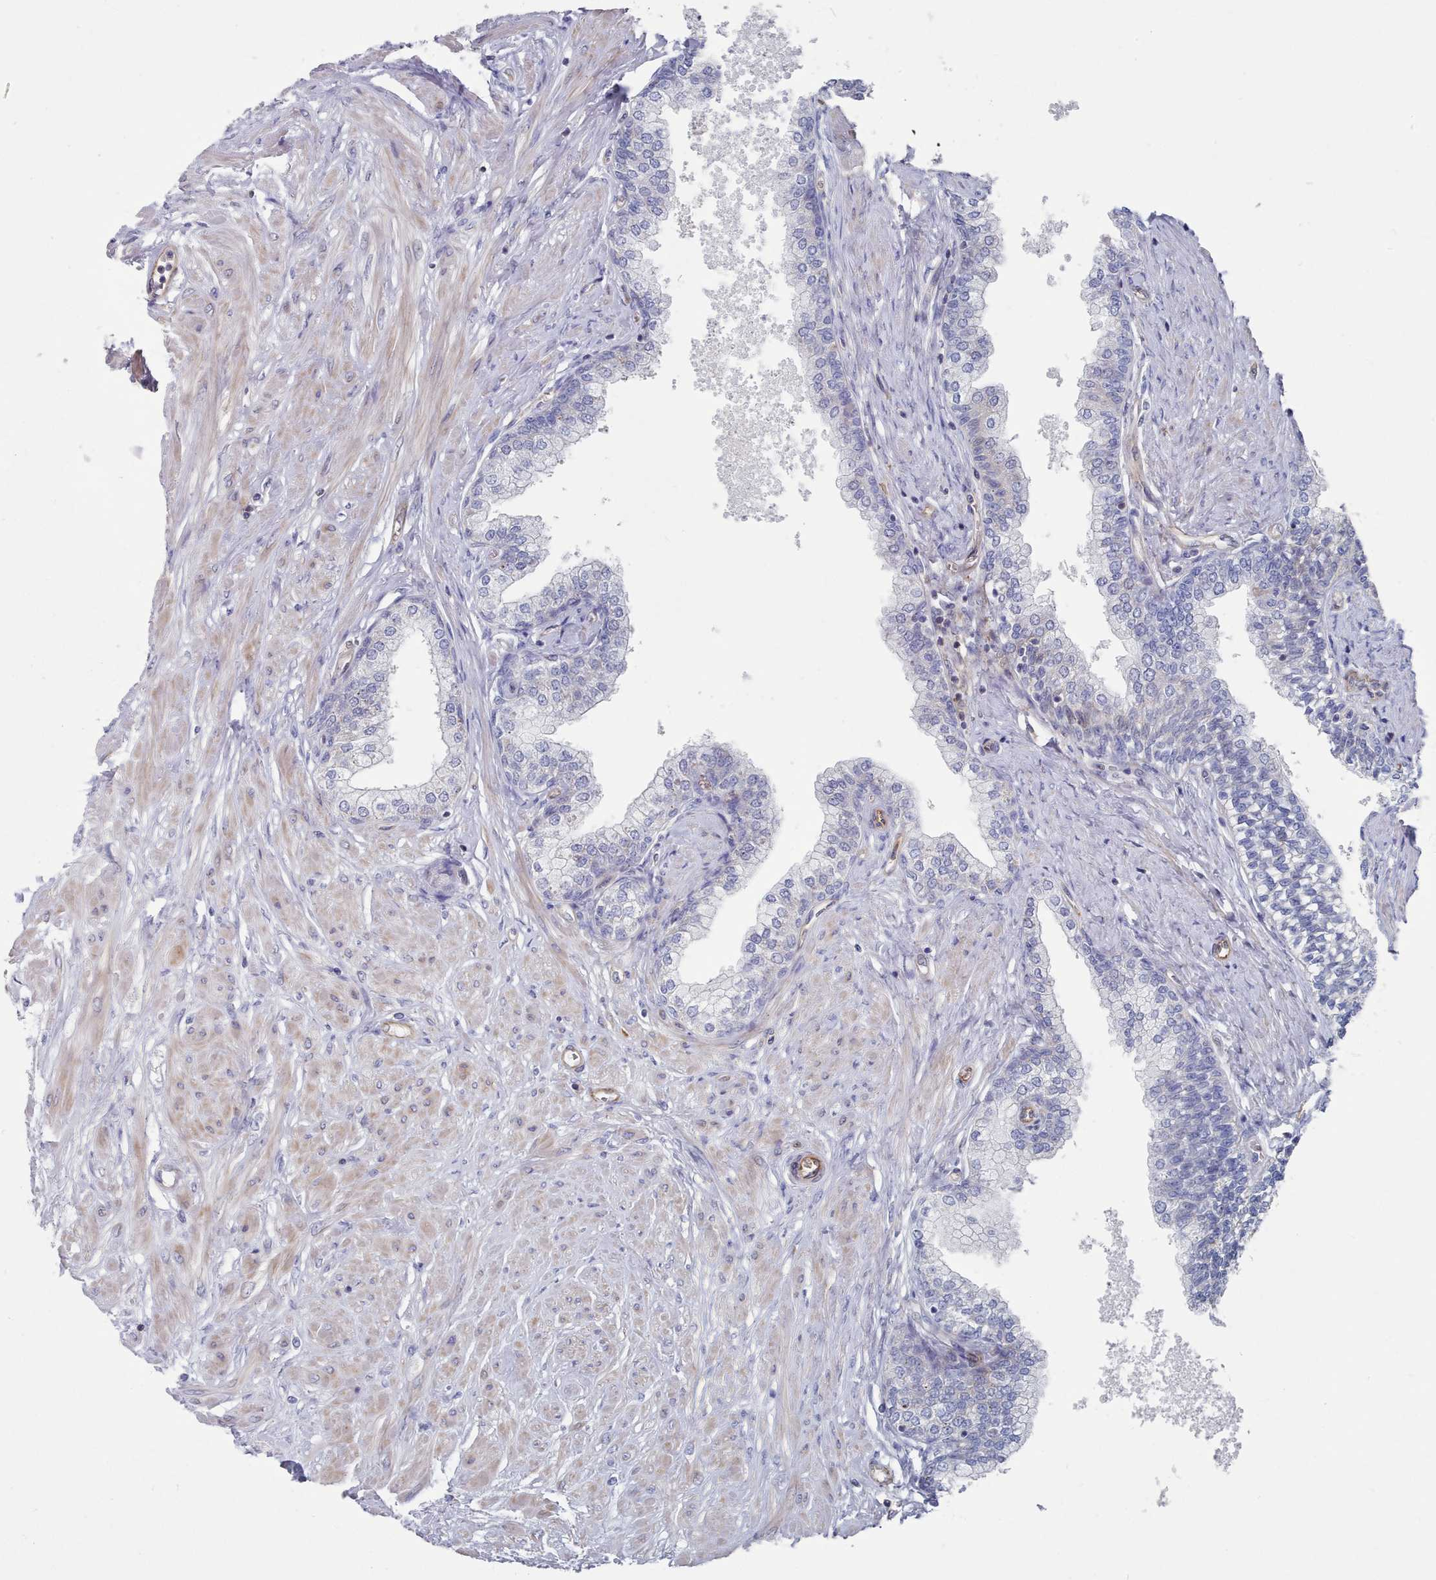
{"staining": {"intensity": "negative", "quantity": "none", "location": "none"}, "tissue": "prostate", "cell_type": "Glandular cells", "image_type": "normal", "snomed": [{"axis": "morphology", "description": "Normal tissue, NOS"}, {"axis": "topography", "description": "Prostate"}], "caption": "Human prostate stained for a protein using immunohistochemistry reveals no expression in glandular cells.", "gene": "G6PC1", "patient": {"sex": "male", "age": 60}}